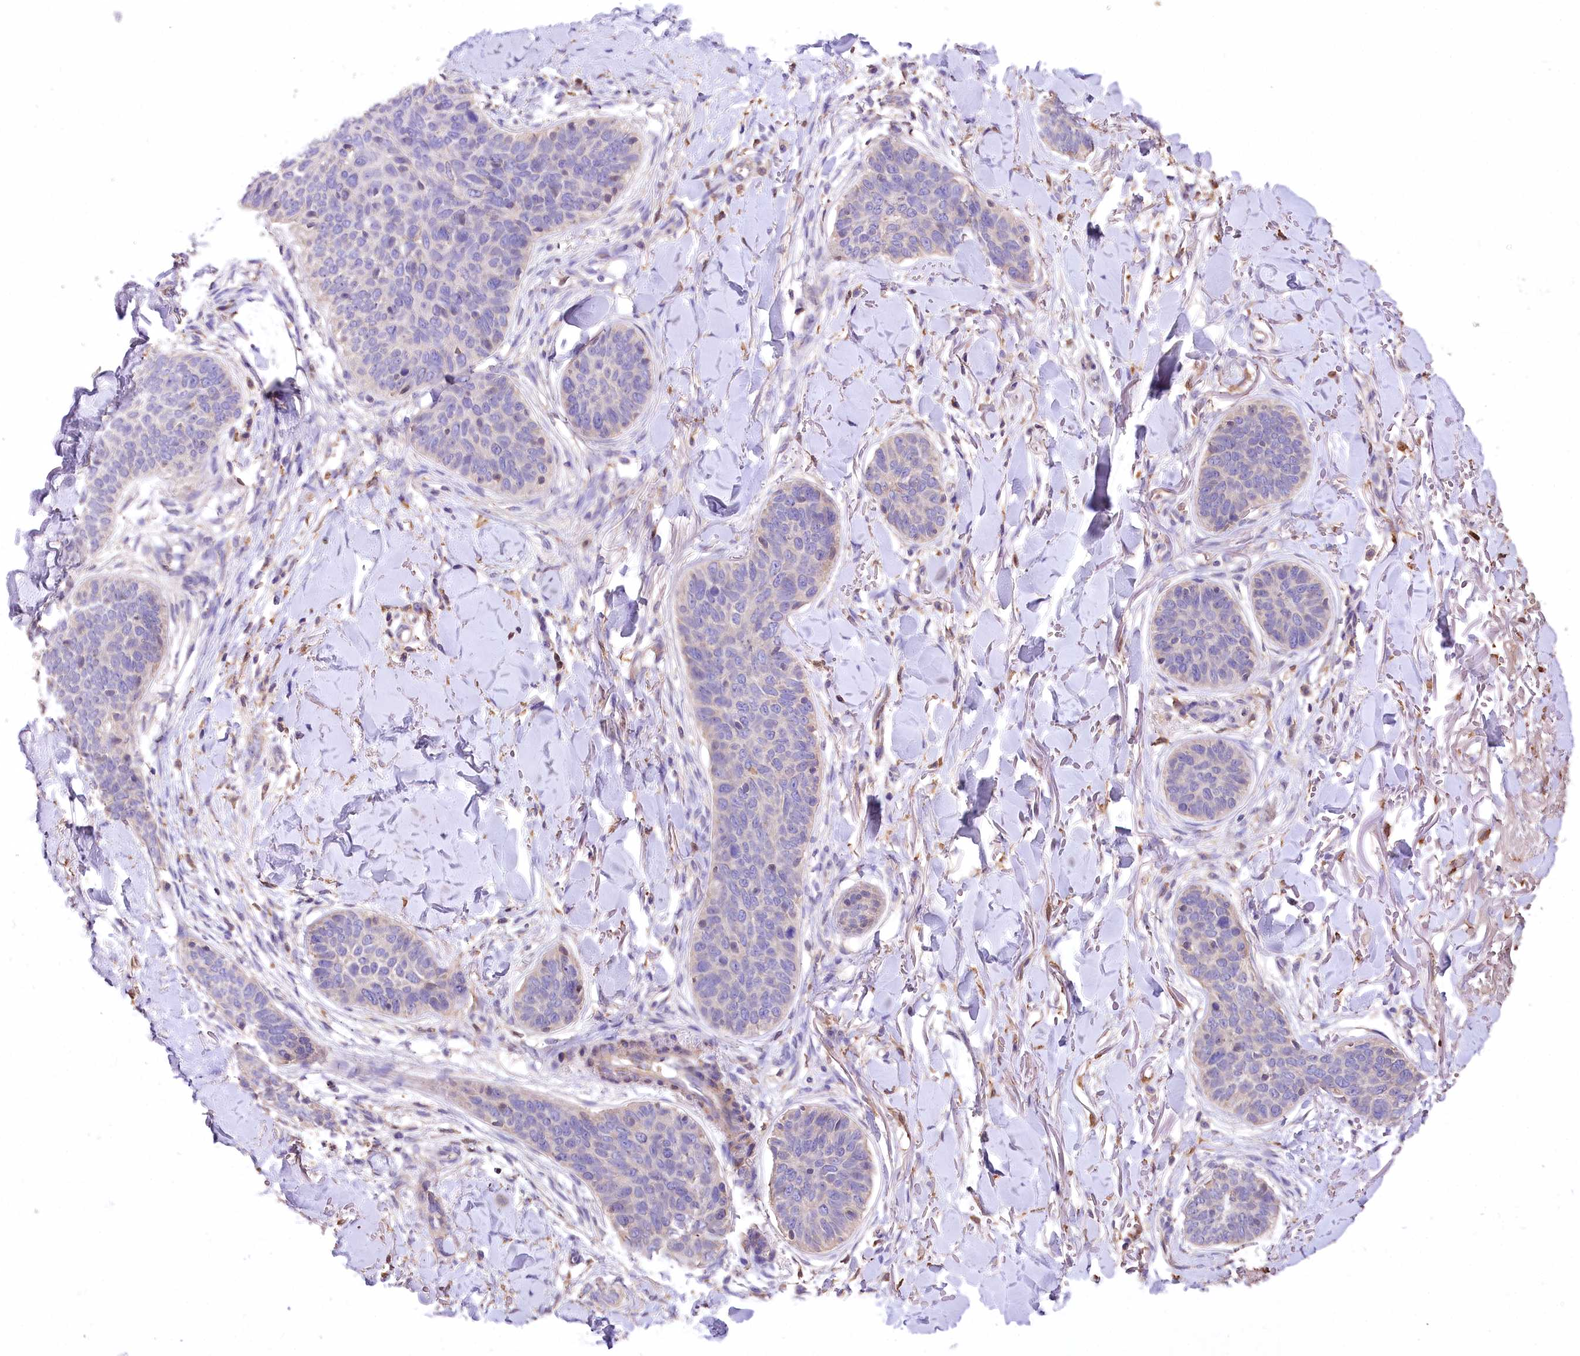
{"staining": {"intensity": "negative", "quantity": "none", "location": "none"}, "tissue": "skin cancer", "cell_type": "Tumor cells", "image_type": "cancer", "snomed": [{"axis": "morphology", "description": "Basal cell carcinoma"}, {"axis": "topography", "description": "Skin"}], "caption": "Protein analysis of skin basal cell carcinoma exhibits no significant positivity in tumor cells.", "gene": "PCYOX1L", "patient": {"sex": "male", "age": 85}}